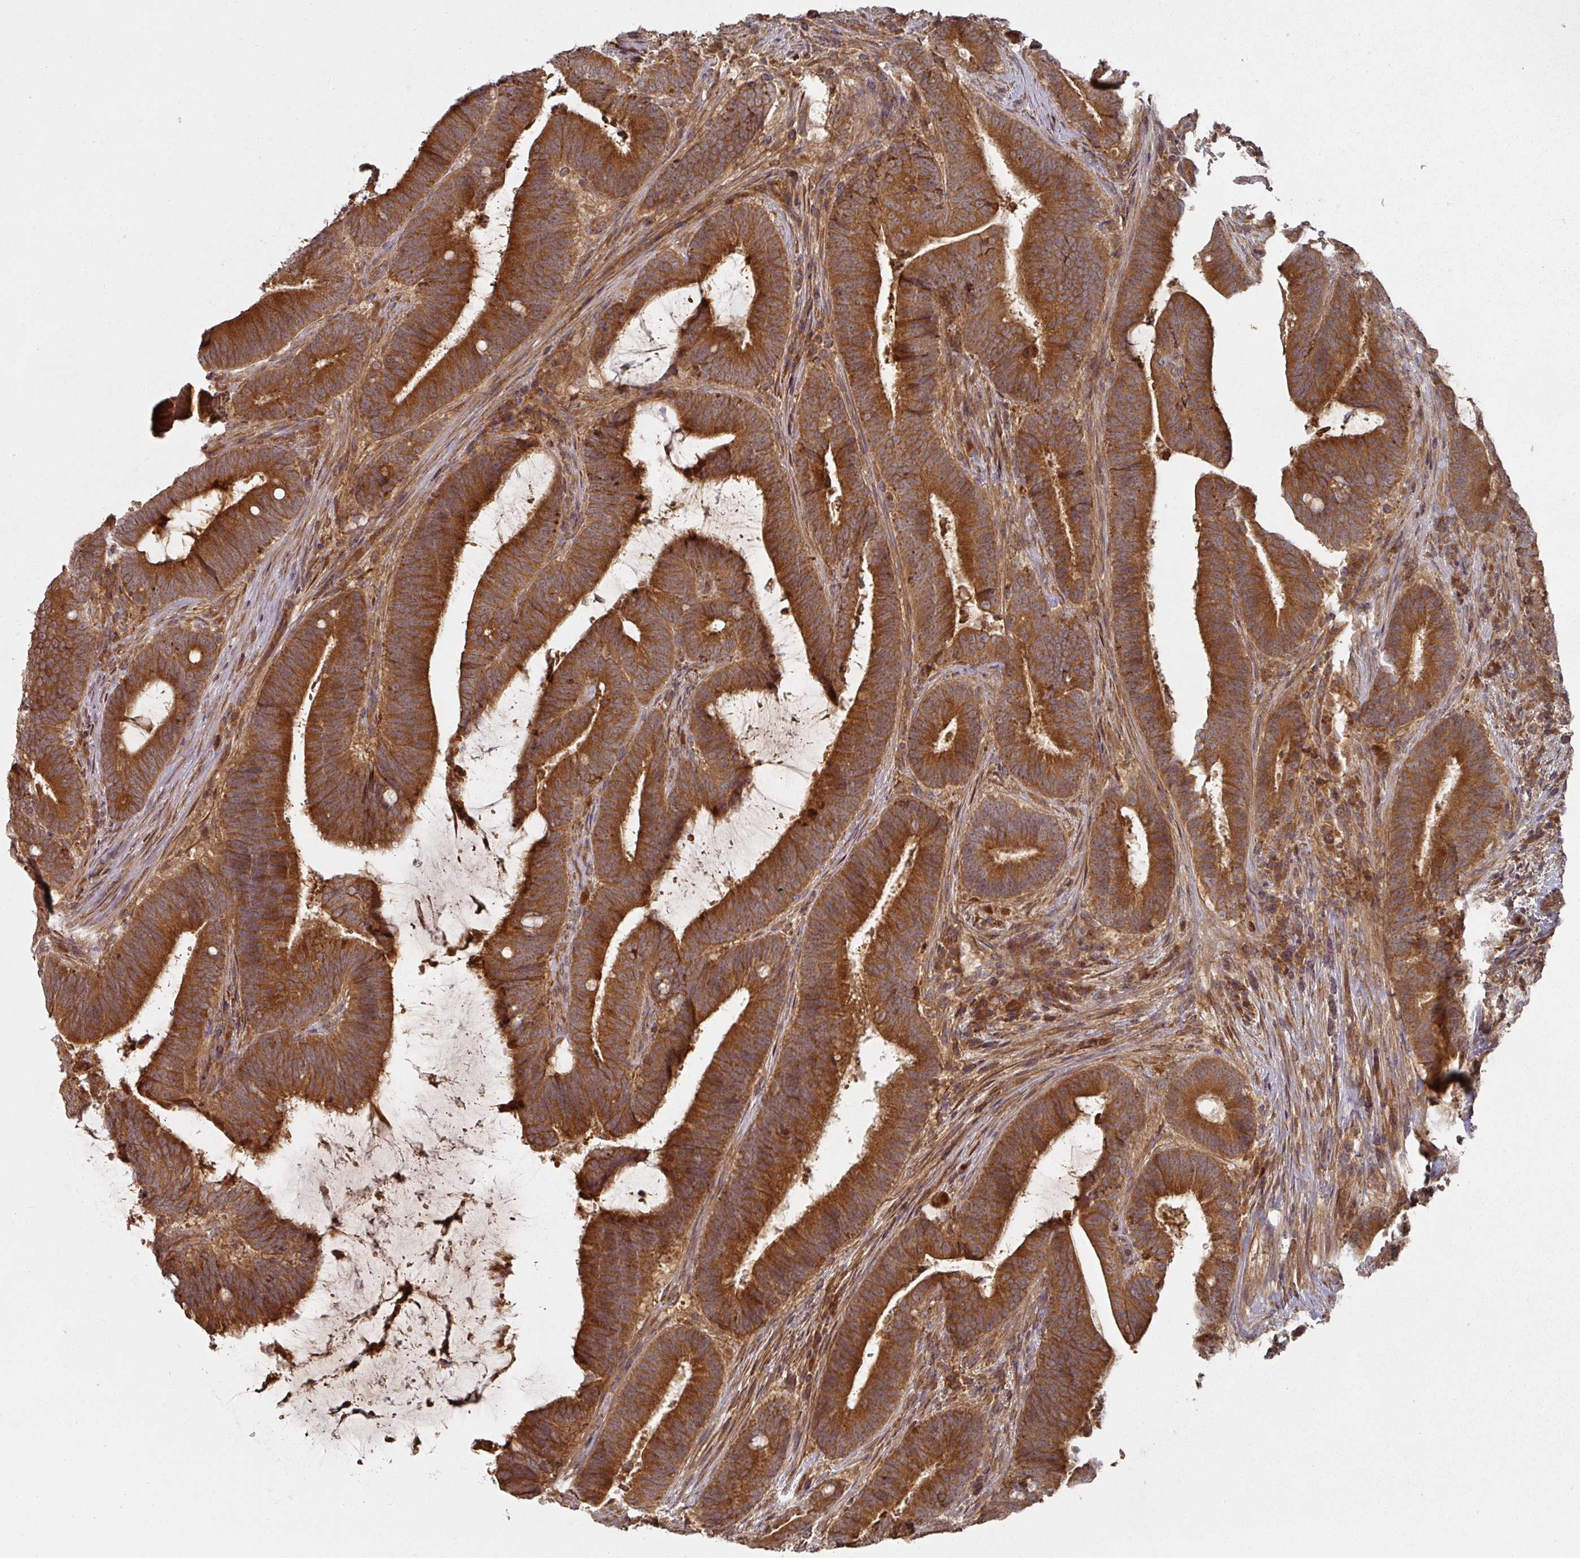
{"staining": {"intensity": "strong", "quantity": ">75%", "location": "cytoplasmic/membranous"}, "tissue": "colorectal cancer", "cell_type": "Tumor cells", "image_type": "cancer", "snomed": [{"axis": "morphology", "description": "Adenocarcinoma, NOS"}, {"axis": "topography", "description": "Colon"}], "caption": "Protein staining demonstrates strong cytoplasmic/membranous positivity in about >75% of tumor cells in colorectal cancer (adenocarcinoma). (IHC, brightfield microscopy, high magnification).", "gene": "CEP95", "patient": {"sex": "female", "age": 43}}